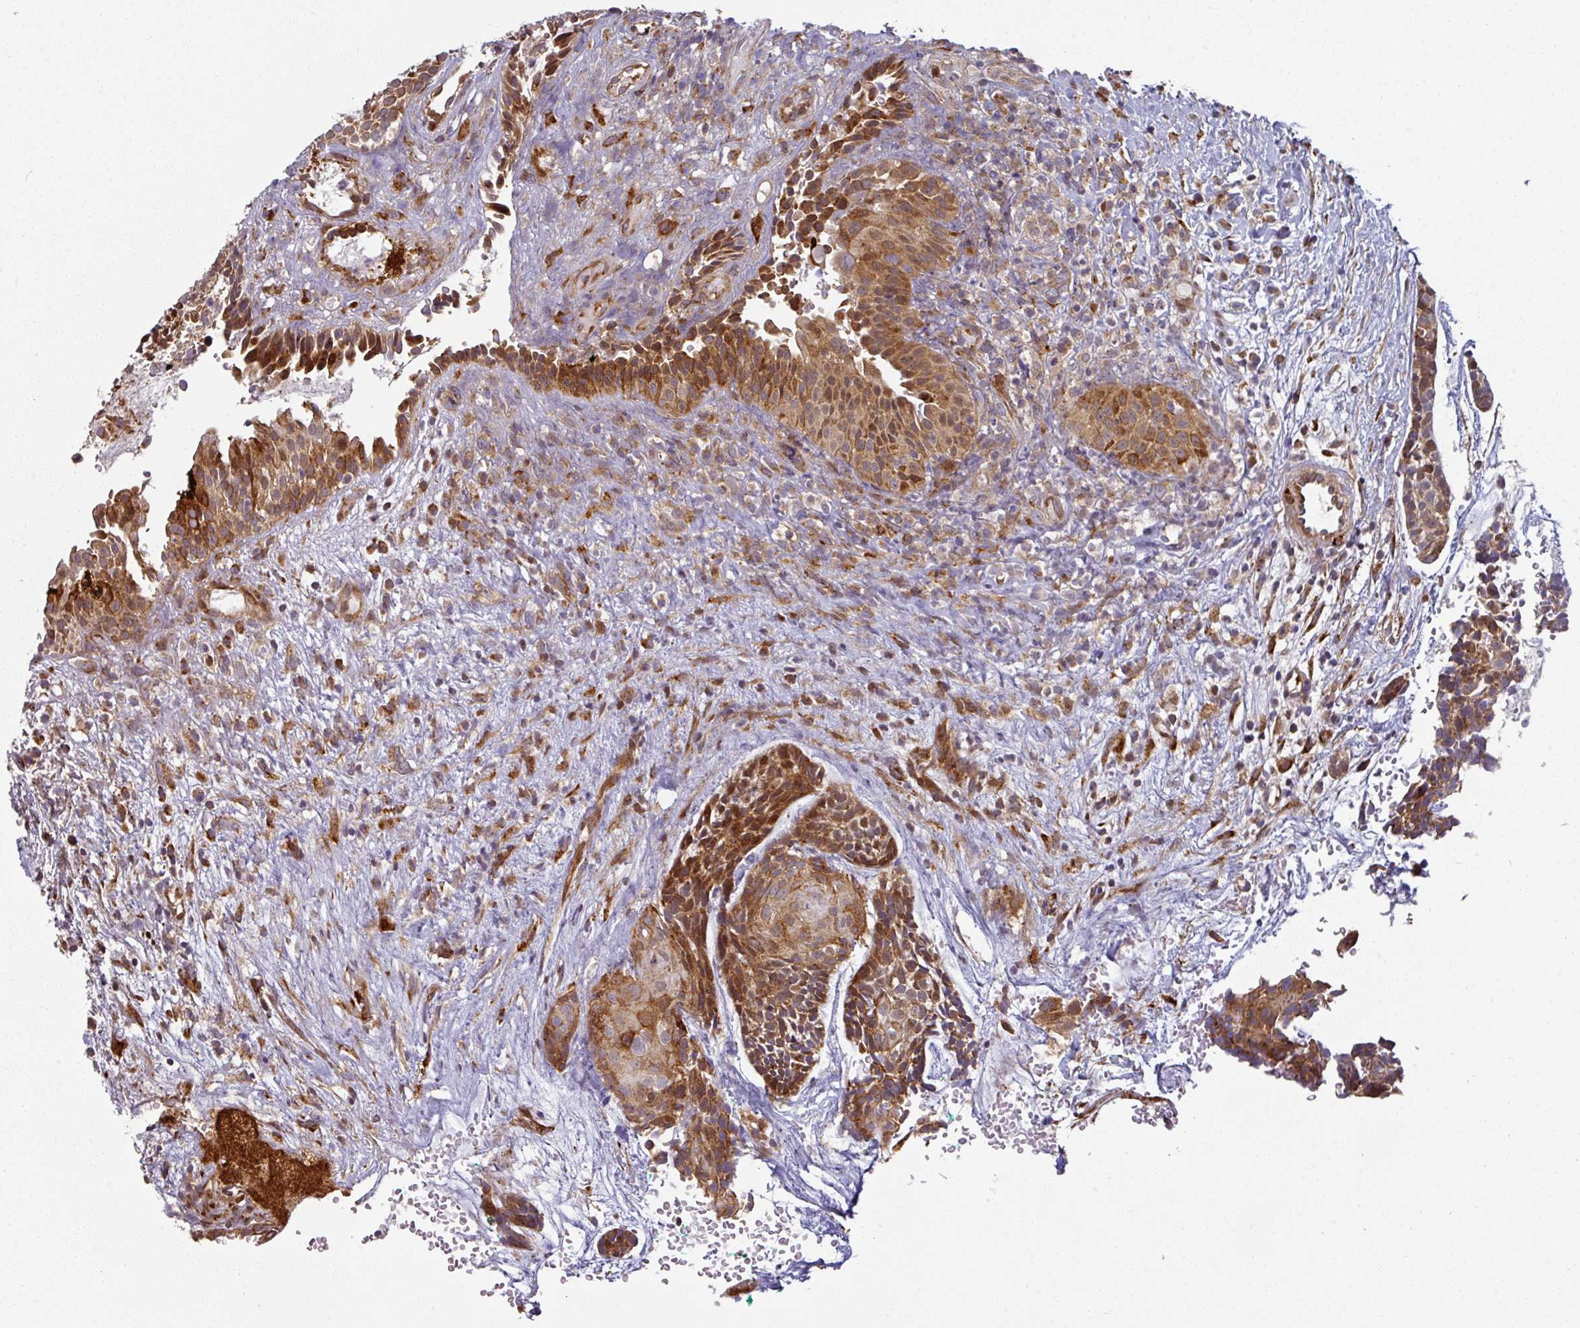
{"staining": {"intensity": "strong", "quantity": ">75%", "location": "cytoplasmic/membranous"}, "tissue": "head and neck cancer", "cell_type": "Tumor cells", "image_type": "cancer", "snomed": [{"axis": "morphology", "description": "Adenocarcinoma, NOS"}, {"axis": "topography", "description": "Subcutis"}, {"axis": "topography", "description": "Head-Neck"}], "caption": "This micrograph demonstrates immunohistochemistry staining of human adenocarcinoma (head and neck), with high strong cytoplasmic/membranous expression in about >75% of tumor cells.", "gene": "CASP2", "patient": {"sex": "female", "age": 73}}